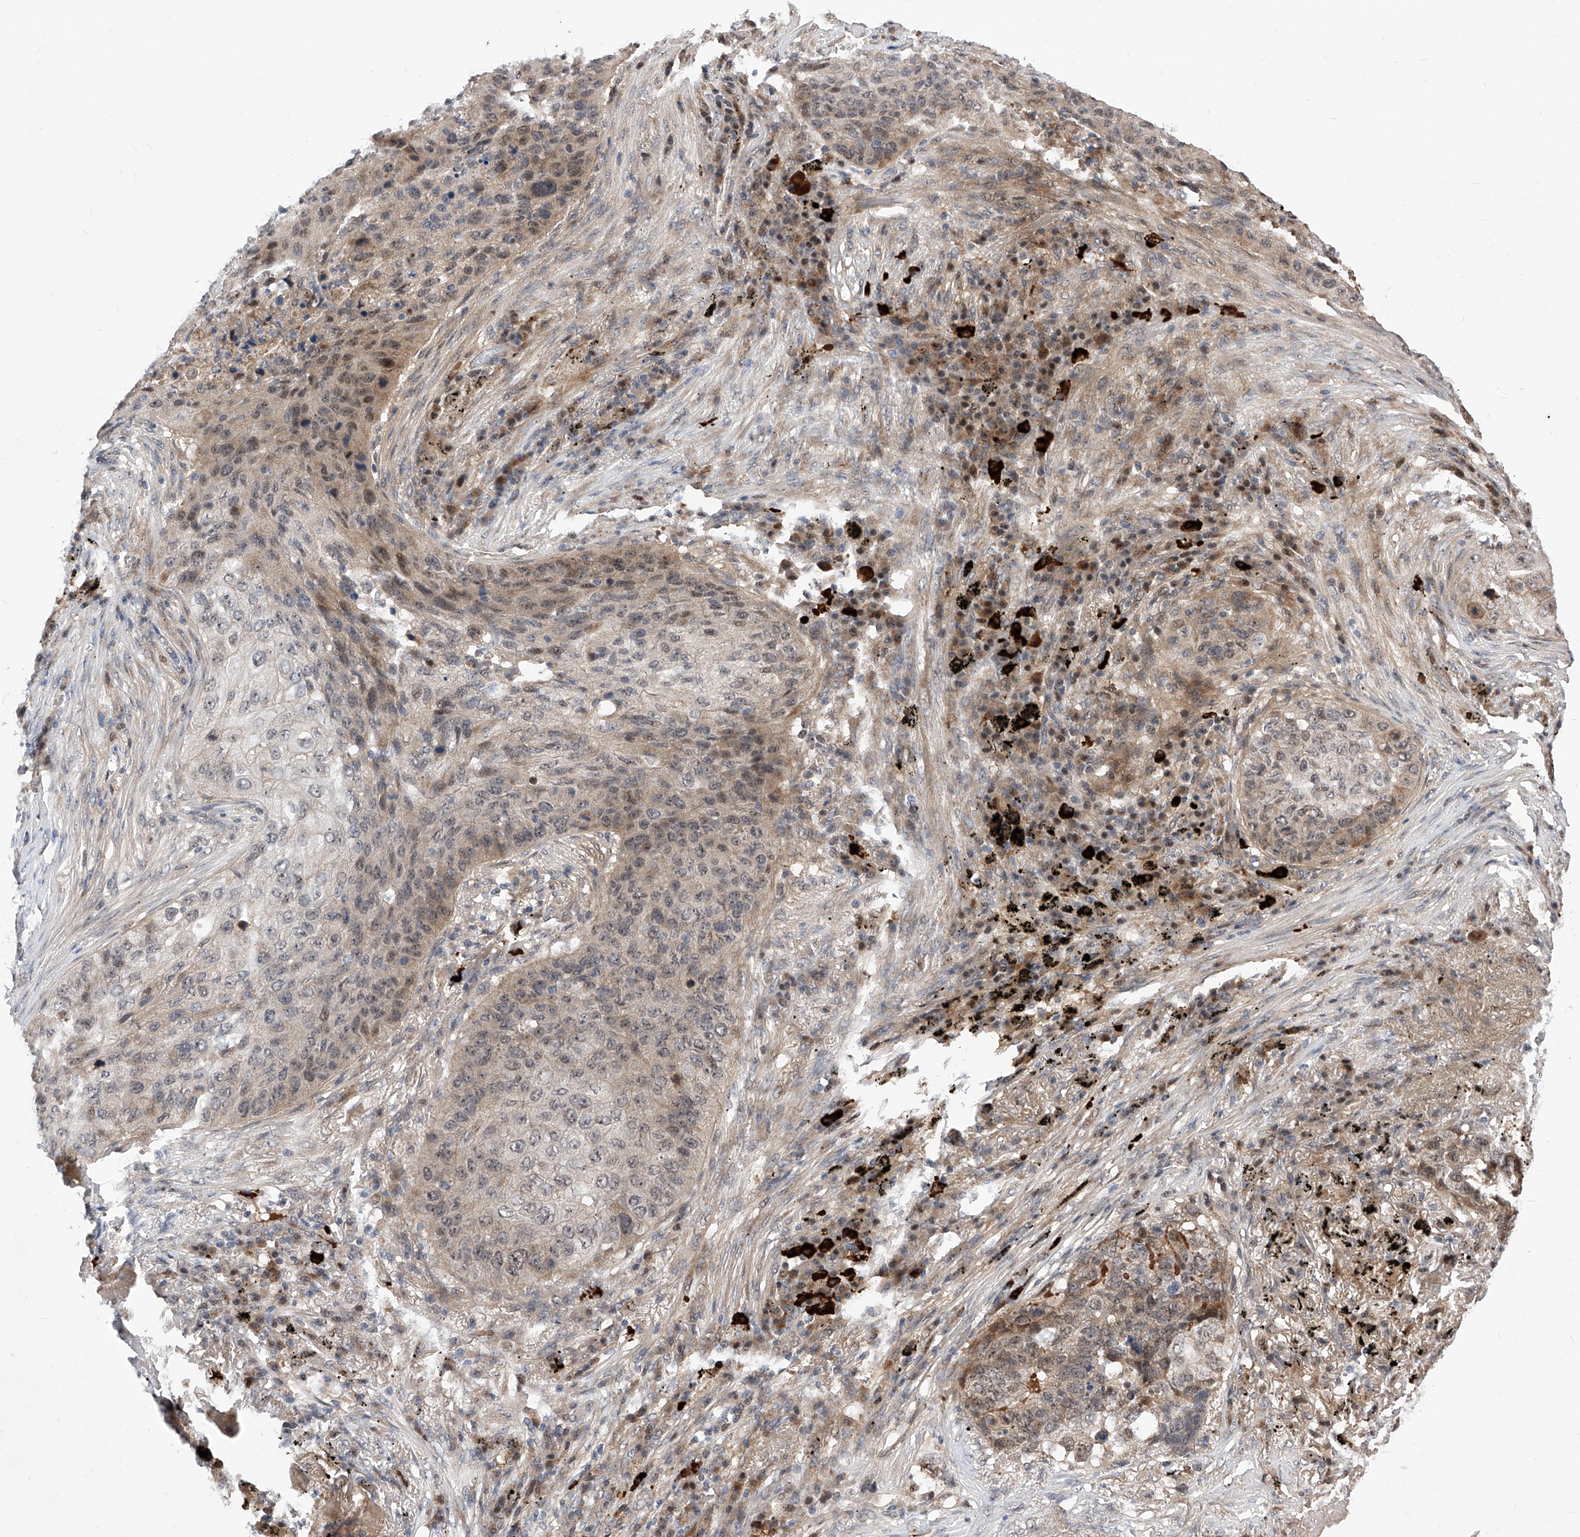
{"staining": {"intensity": "weak", "quantity": "25%-75%", "location": "cytoplasmic/membranous,nuclear"}, "tissue": "lung cancer", "cell_type": "Tumor cells", "image_type": "cancer", "snomed": [{"axis": "morphology", "description": "Squamous cell carcinoma, NOS"}, {"axis": "topography", "description": "Lung"}], "caption": "Immunohistochemistry of human lung cancer (squamous cell carcinoma) displays low levels of weak cytoplasmic/membranous and nuclear positivity in approximately 25%-75% of tumor cells.", "gene": "LGR4", "patient": {"sex": "female", "age": 63}}